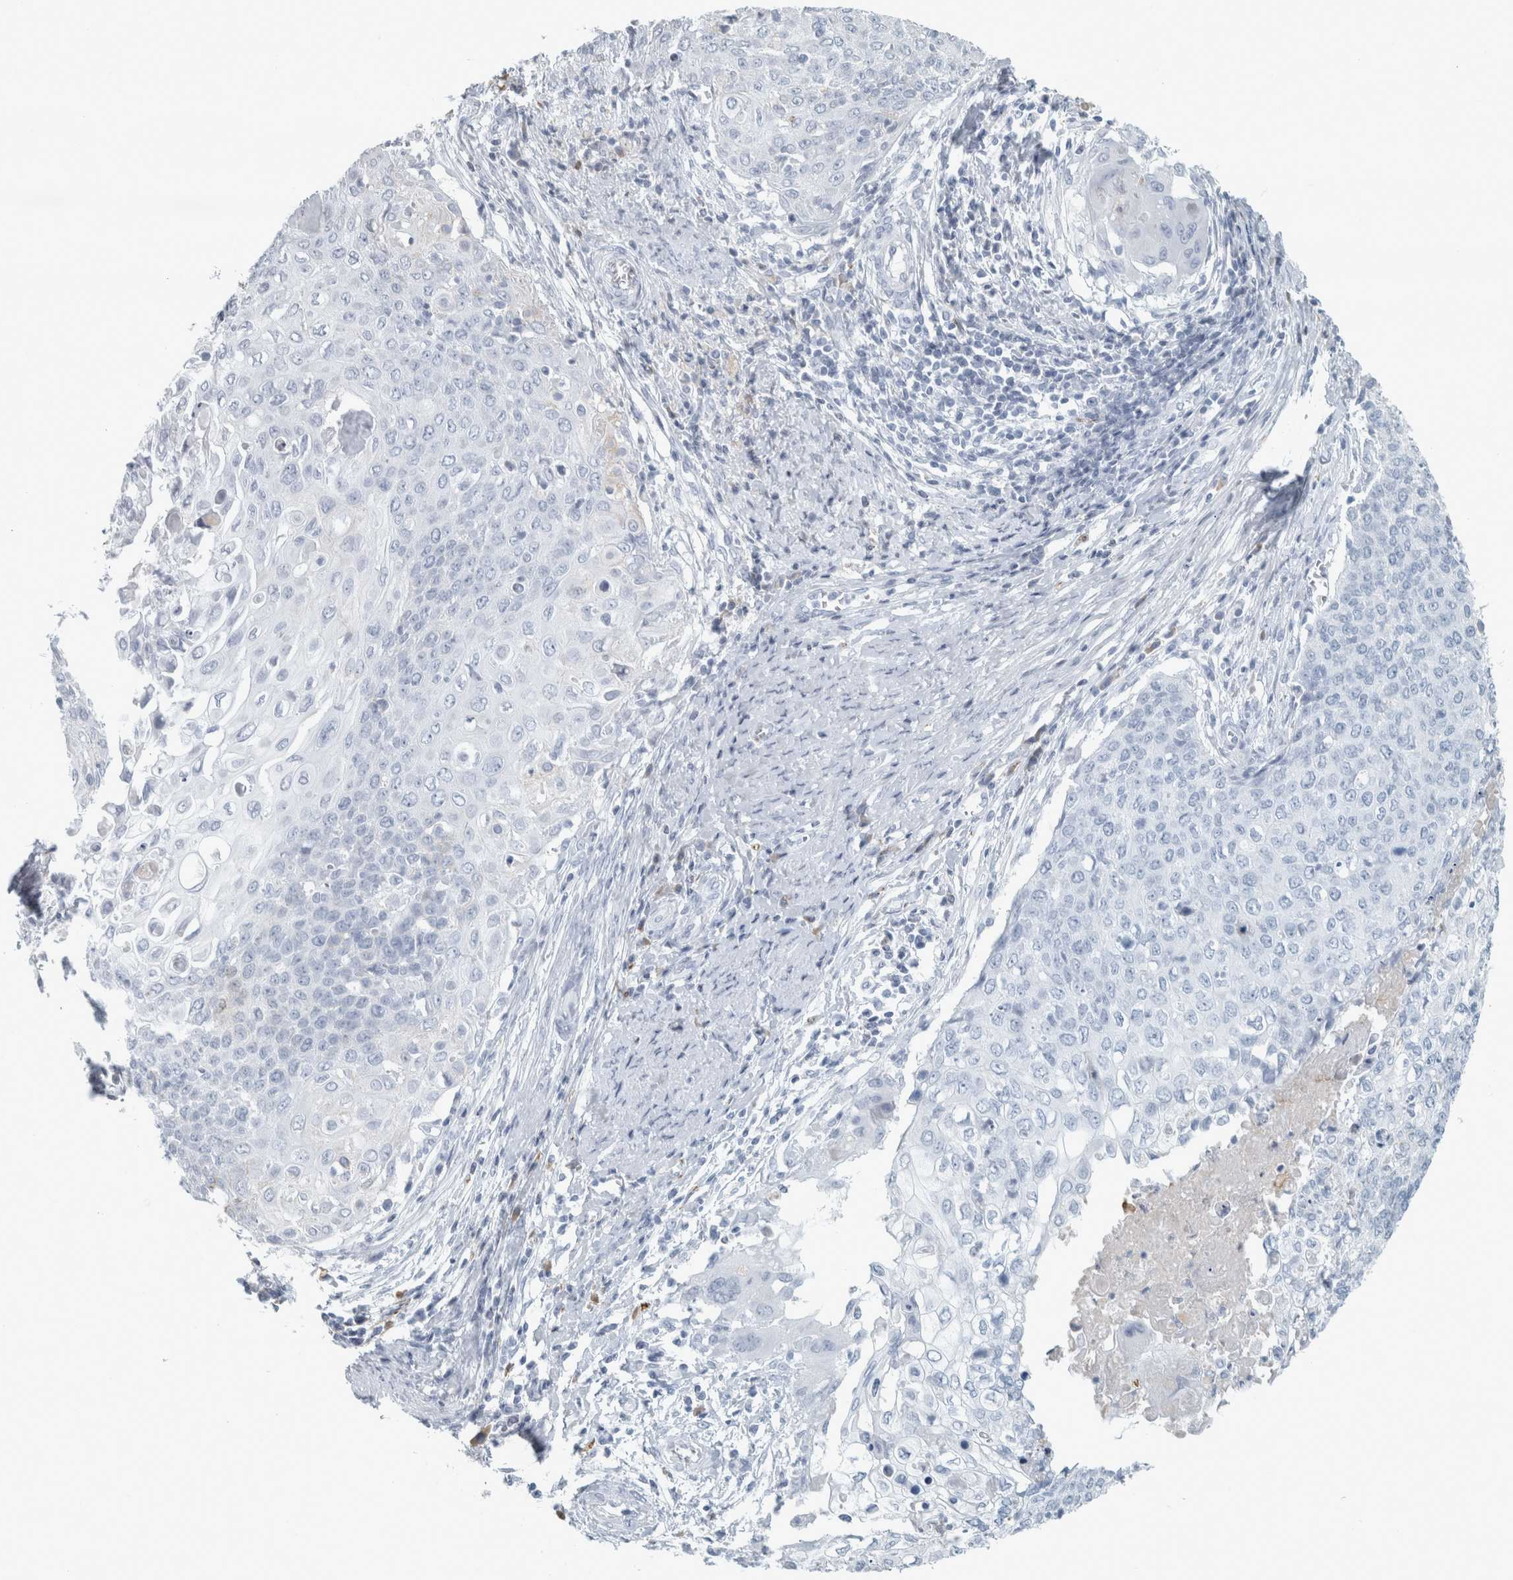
{"staining": {"intensity": "negative", "quantity": "none", "location": "none"}, "tissue": "cervical cancer", "cell_type": "Tumor cells", "image_type": "cancer", "snomed": [{"axis": "morphology", "description": "Squamous cell carcinoma, NOS"}, {"axis": "topography", "description": "Cervix"}], "caption": "A histopathology image of cervical squamous cell carcinoma stained for a protein reveals no brown staining in tumor cells. (DAB (3,3'-diaminobenzidine) IHC visualized using brightfield microscopy, high magnification).", "gene": "CHL1", "patient": {"sex": "female", "age": 39}}